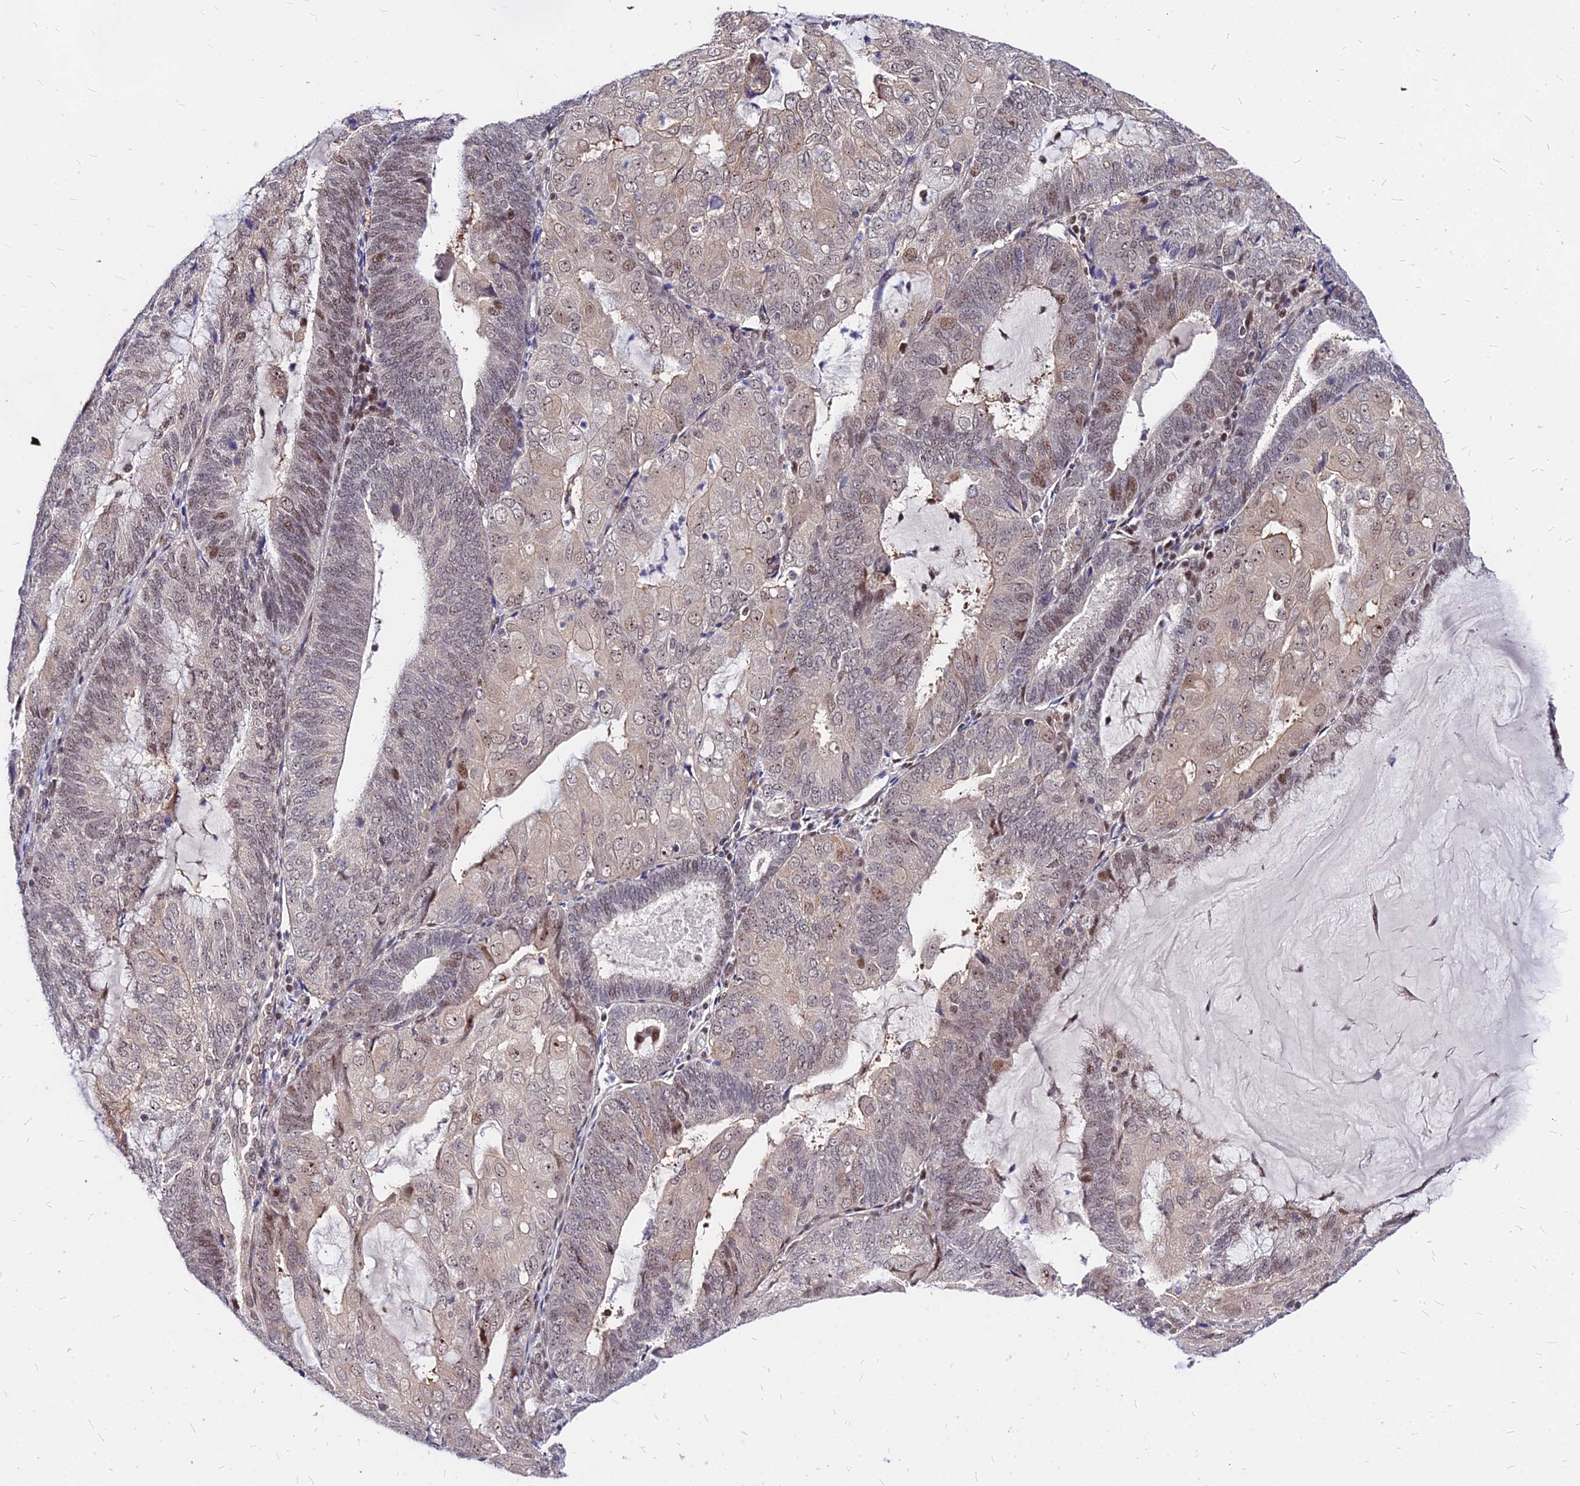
{"staining": {"intensity": "weak", "quantity": "<25%", "location": "nuclear"}, "tissue": "endometrial cancer", "cell_type": "Tumor cells", "image_type": "cancer", "snomed": [{"axis": "morphology", "description": "Adenocarcinoma, NOS"}, {"axis": "topography", "description": "Endometrium"}], "caption": "This is an IHC micrograph of human endometrial cancer. There is no positivity in tumor cells.", "gene": "DDX55", "patient": {"sex": "female", "age": 81}}